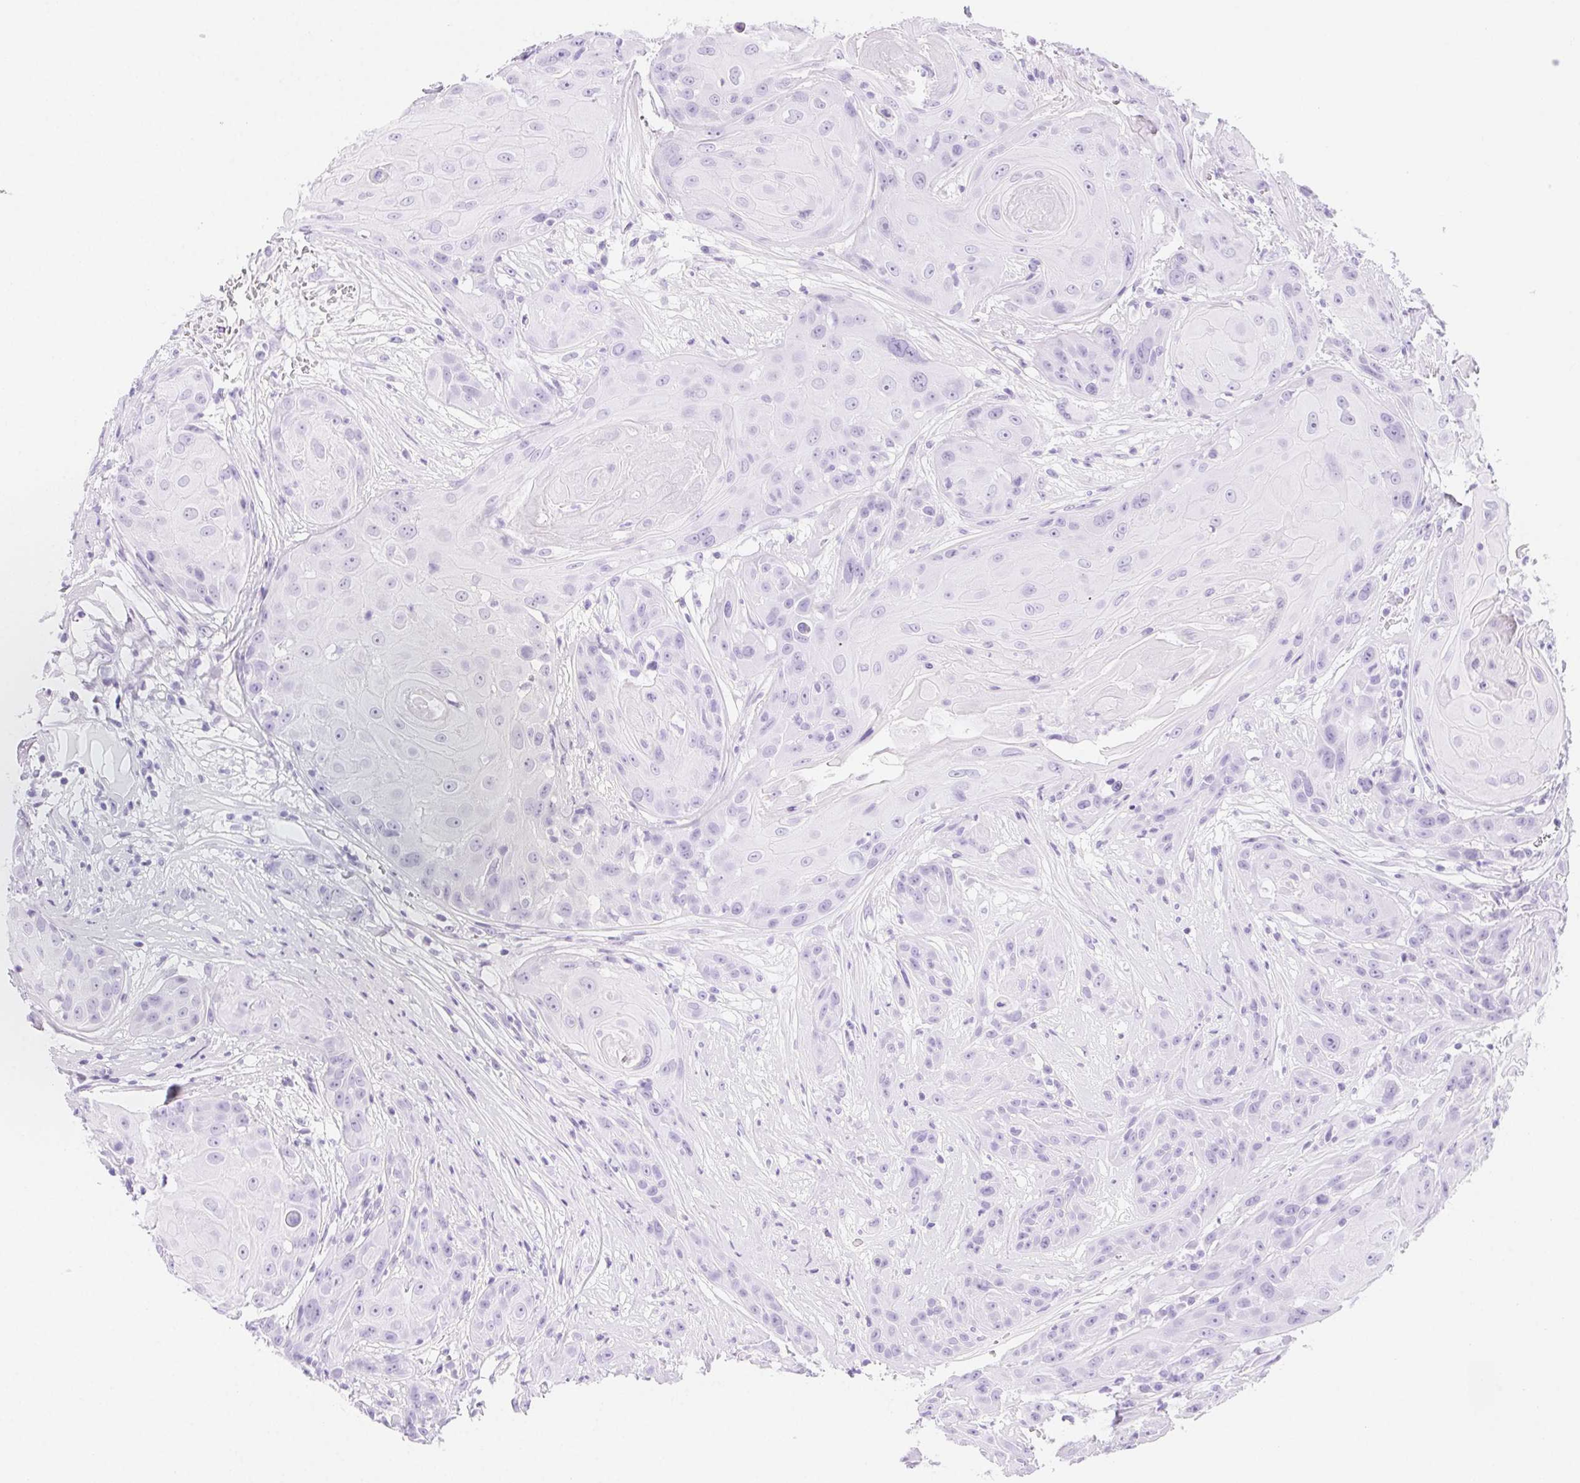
{"staining": {"intensity": "negative", "quantity": "none", "location": "none"}, "tissue": "head and neck cancer", "cell_type": "Tumor cells", "image_type": "cancer", "snomed": [{"axis": "morphology", "description": "Squamous cell carcinoma, NOS"}, {"axis": "topography", "description": "Skin"}, {"axis": "topography", "description": "Head-Neck"}], "caption": "This is a micrograph of immunohistochemistry (IHC) staining of head and neck cancer (squamous cell carcinoma), which shows no staining in tumor cells. (Stains: DAB immunohistochemistry with hematoxylin counter stain, Microscopy: brightfield microscopy at high magnification).", "gene": "CLDN16", "patient": {"sex": "male", "age": 80}}